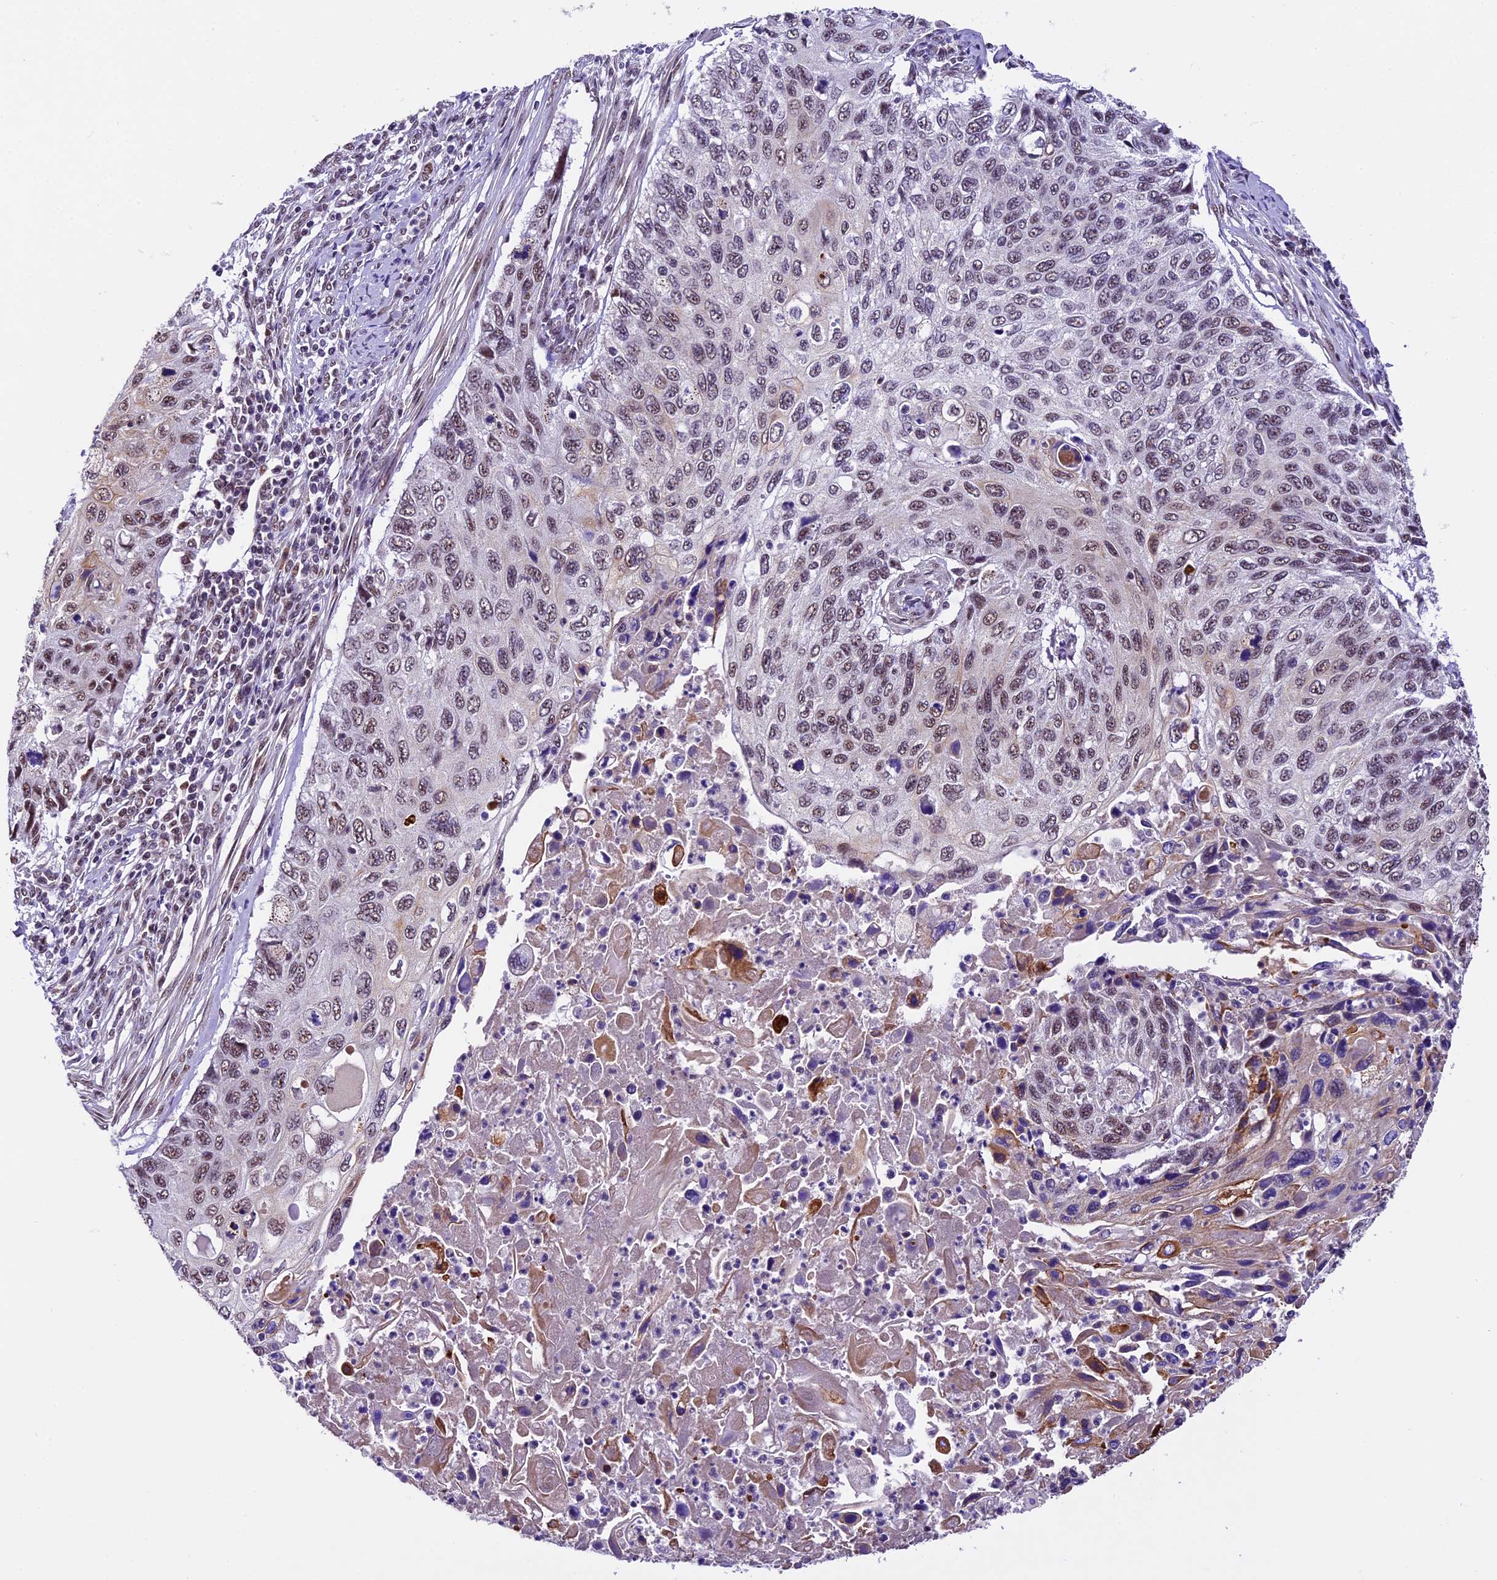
{"staining": {"intensity": "moderate", "quantity": "<25%", "location": "cytoplasmic/membranous,nuclear"}, "tissue": "cervical cancer", "cell_type": "Tumor cells", "image_type": "cancer", "snomed": [{"axis": "morphology", "description": "Squamous cell carcinoma, NOS"}, {"axis": "topography", "description": "Cervix"}], "caption": "Human cervical cancer (squamous cell carcinoma) stained for a protein (brown) displays moderate cytoplasmic/membranous and nuclear positive expression in approximately <25% of tumor cells.", "gene": "CARS2", "patient": {"sex": "female", "age": 70}}